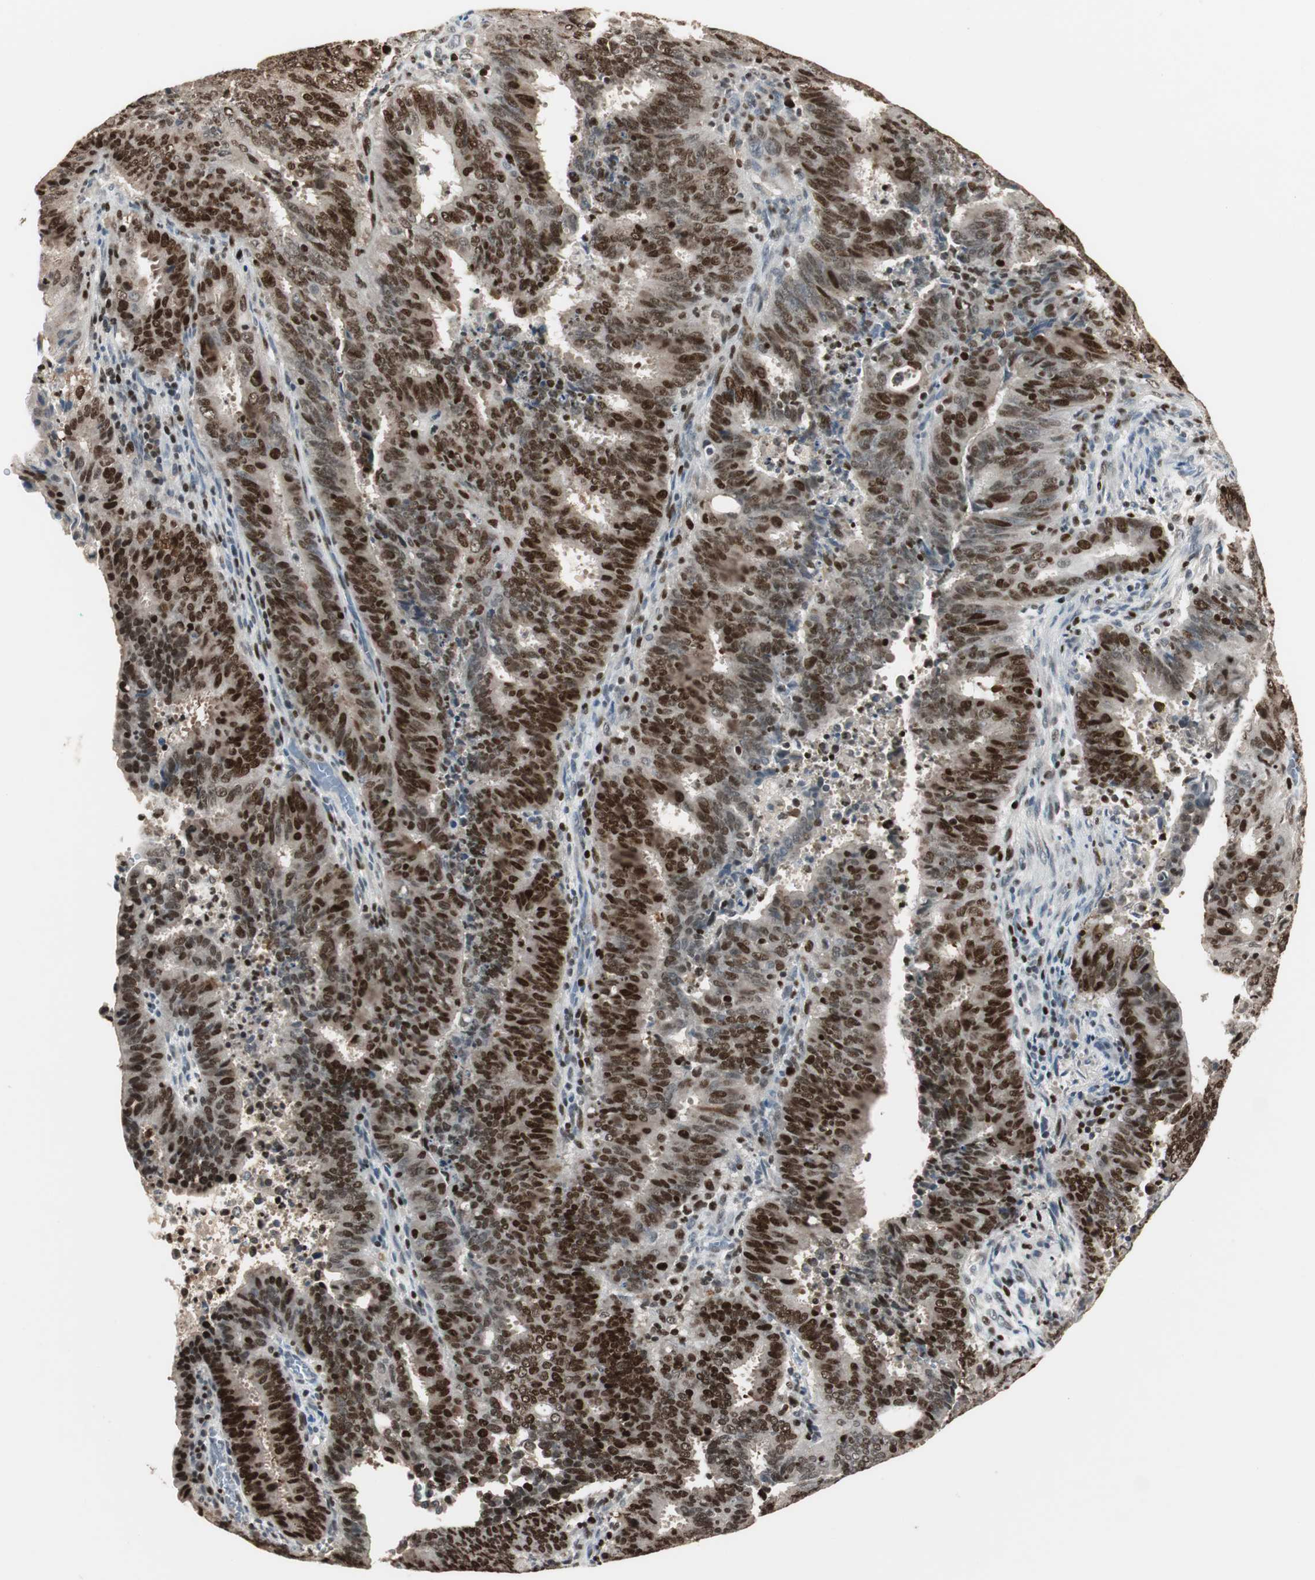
{"staining": {"intensity": "strong", "quantity": ">75%", "location": "nuclear"}, "tissue": "cervical cancer", "cell_type": "Tumor cells", "image_type": "cancer", "snomed": [{"axis": "morphology", "description": "Adenocarcinoma, NOS"}, {"axis": "topography", "description": "Cervix"}], "caption": "A high-resolution histopathology image shows immunohistochemistry (IHC) staining of cervical cancer, which displays strong nuclear expression in about >75% of tumor cells. The protein is shown in brown color, while the nuclei are stained blue.", "gene": "FEN1", "patient": {"sex": "female", "age": 44}}